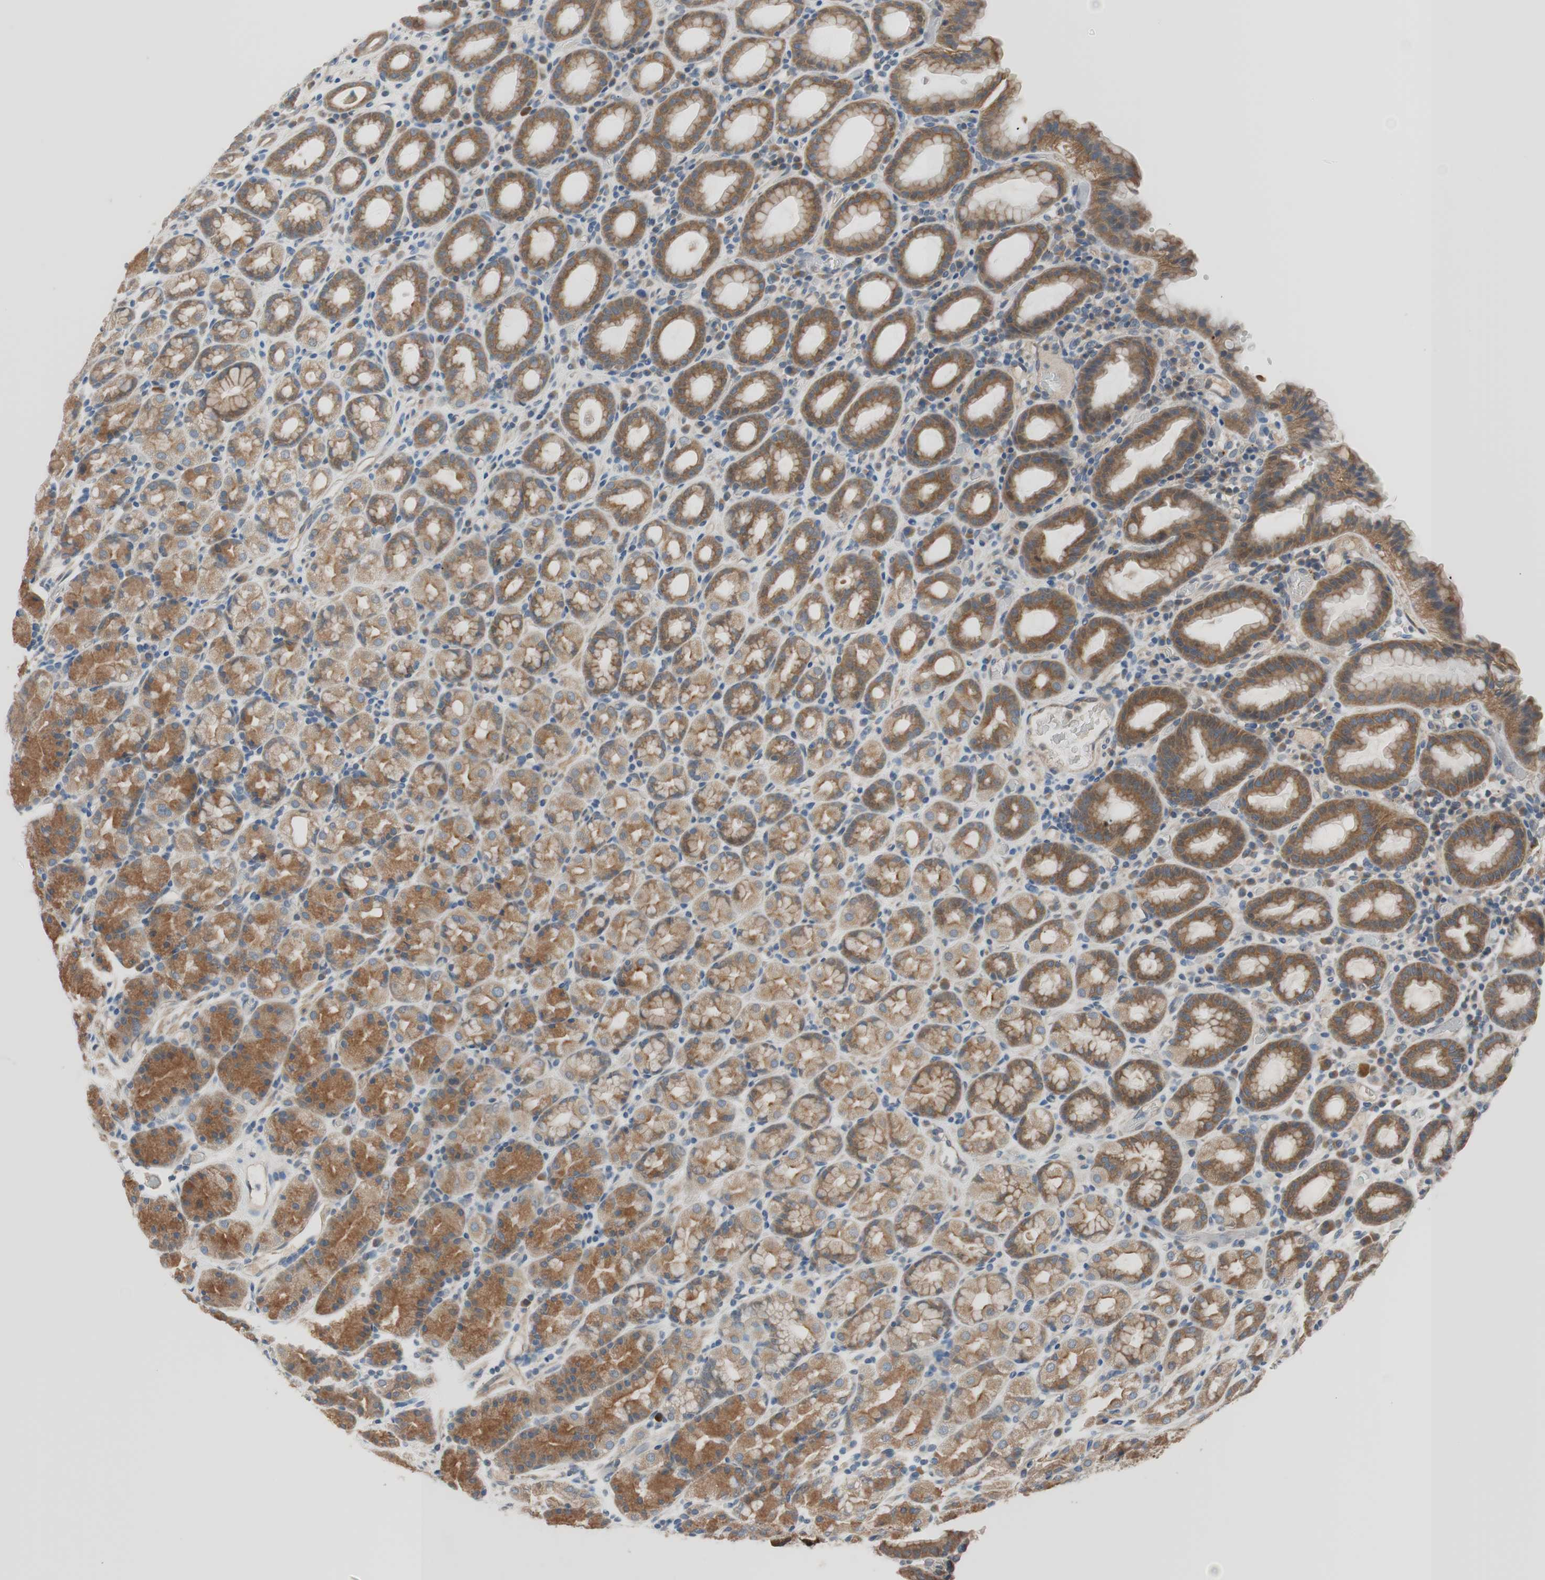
{"staining": {"intensity": "strong", "quantity": ">75%", "location": "cytoplasmic/membranous"}, "tissue": "stomach", "cell_type": "Glandular cells", "image_type": "normal", "snomed": [{"axis": "morphology", "description": "Normal tissue, NOS"}, {"axis": "topography", "description": "Stomach, upper"}], "caption": "Immunohistochemistry (IHC) (DAB) staining of normal human stomach reveals strong cytoplasmic/membranous protein positivity in approximately >75% of glandular cells. The staining was performed using DAB (3,3'-diaminobenzidine), with brown indicating positive protein expression. Nuclei are stained blue with hematoxylin.", "gene": "FADS2", "patient": {"sex": "male", "age": 68}}